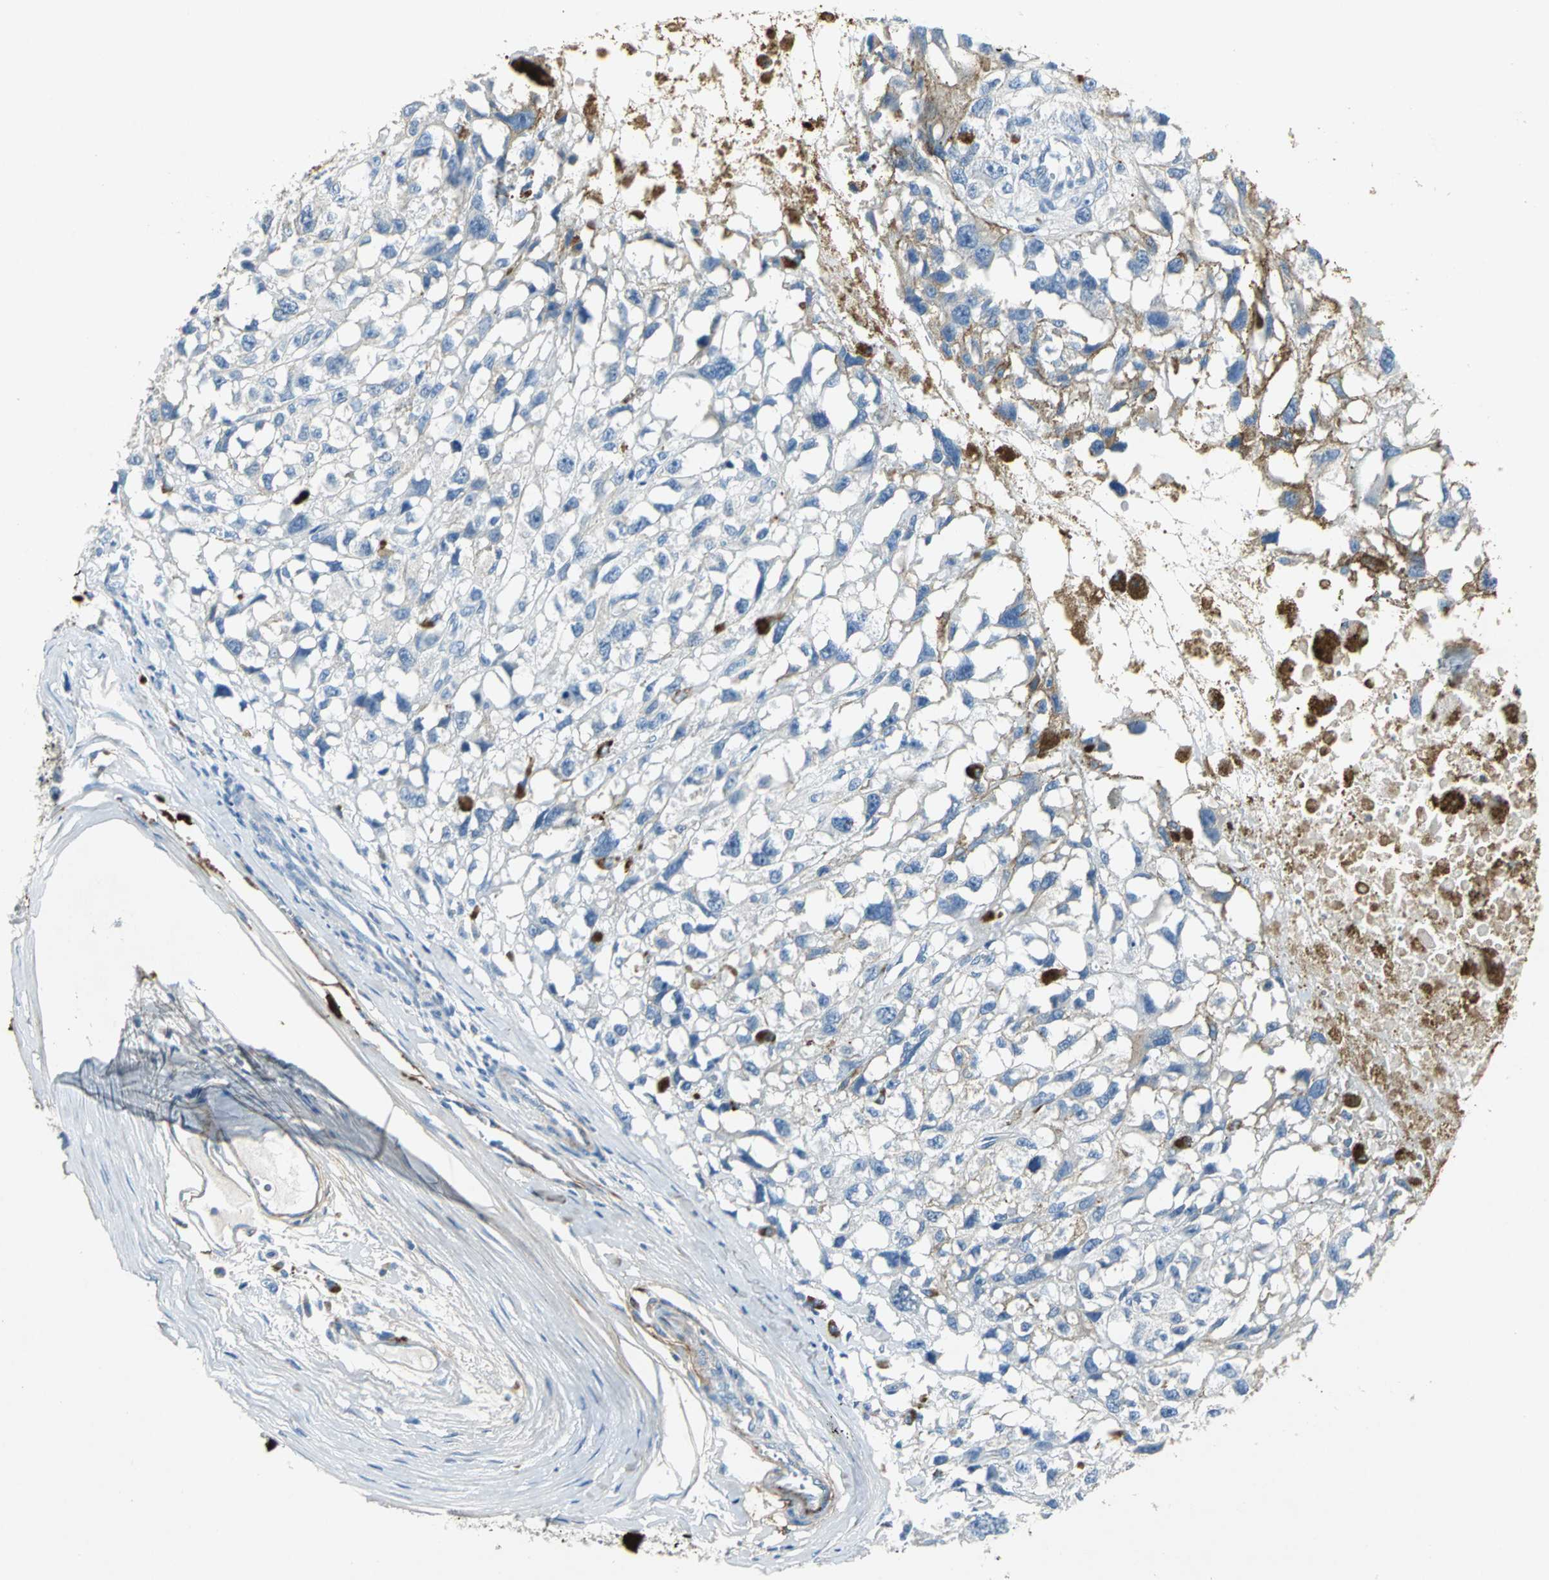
{"staining": {"intensity": "negative", "quantity": "none", "location": "none"}, "tissue": "melanoma", "cell_type": "Tumor cells", "image_type": "cancer", "snomed": [{"axis": "morphology", "description": "Malignant melanoma, Metastatic site"}, {"axis": "topography", "description": "Lymph node"}], "caption": "There is no significant staining in tumor cells of melanoma.", "gene": "EFNB3", "patient": {"sex": "male", "age": 59}}